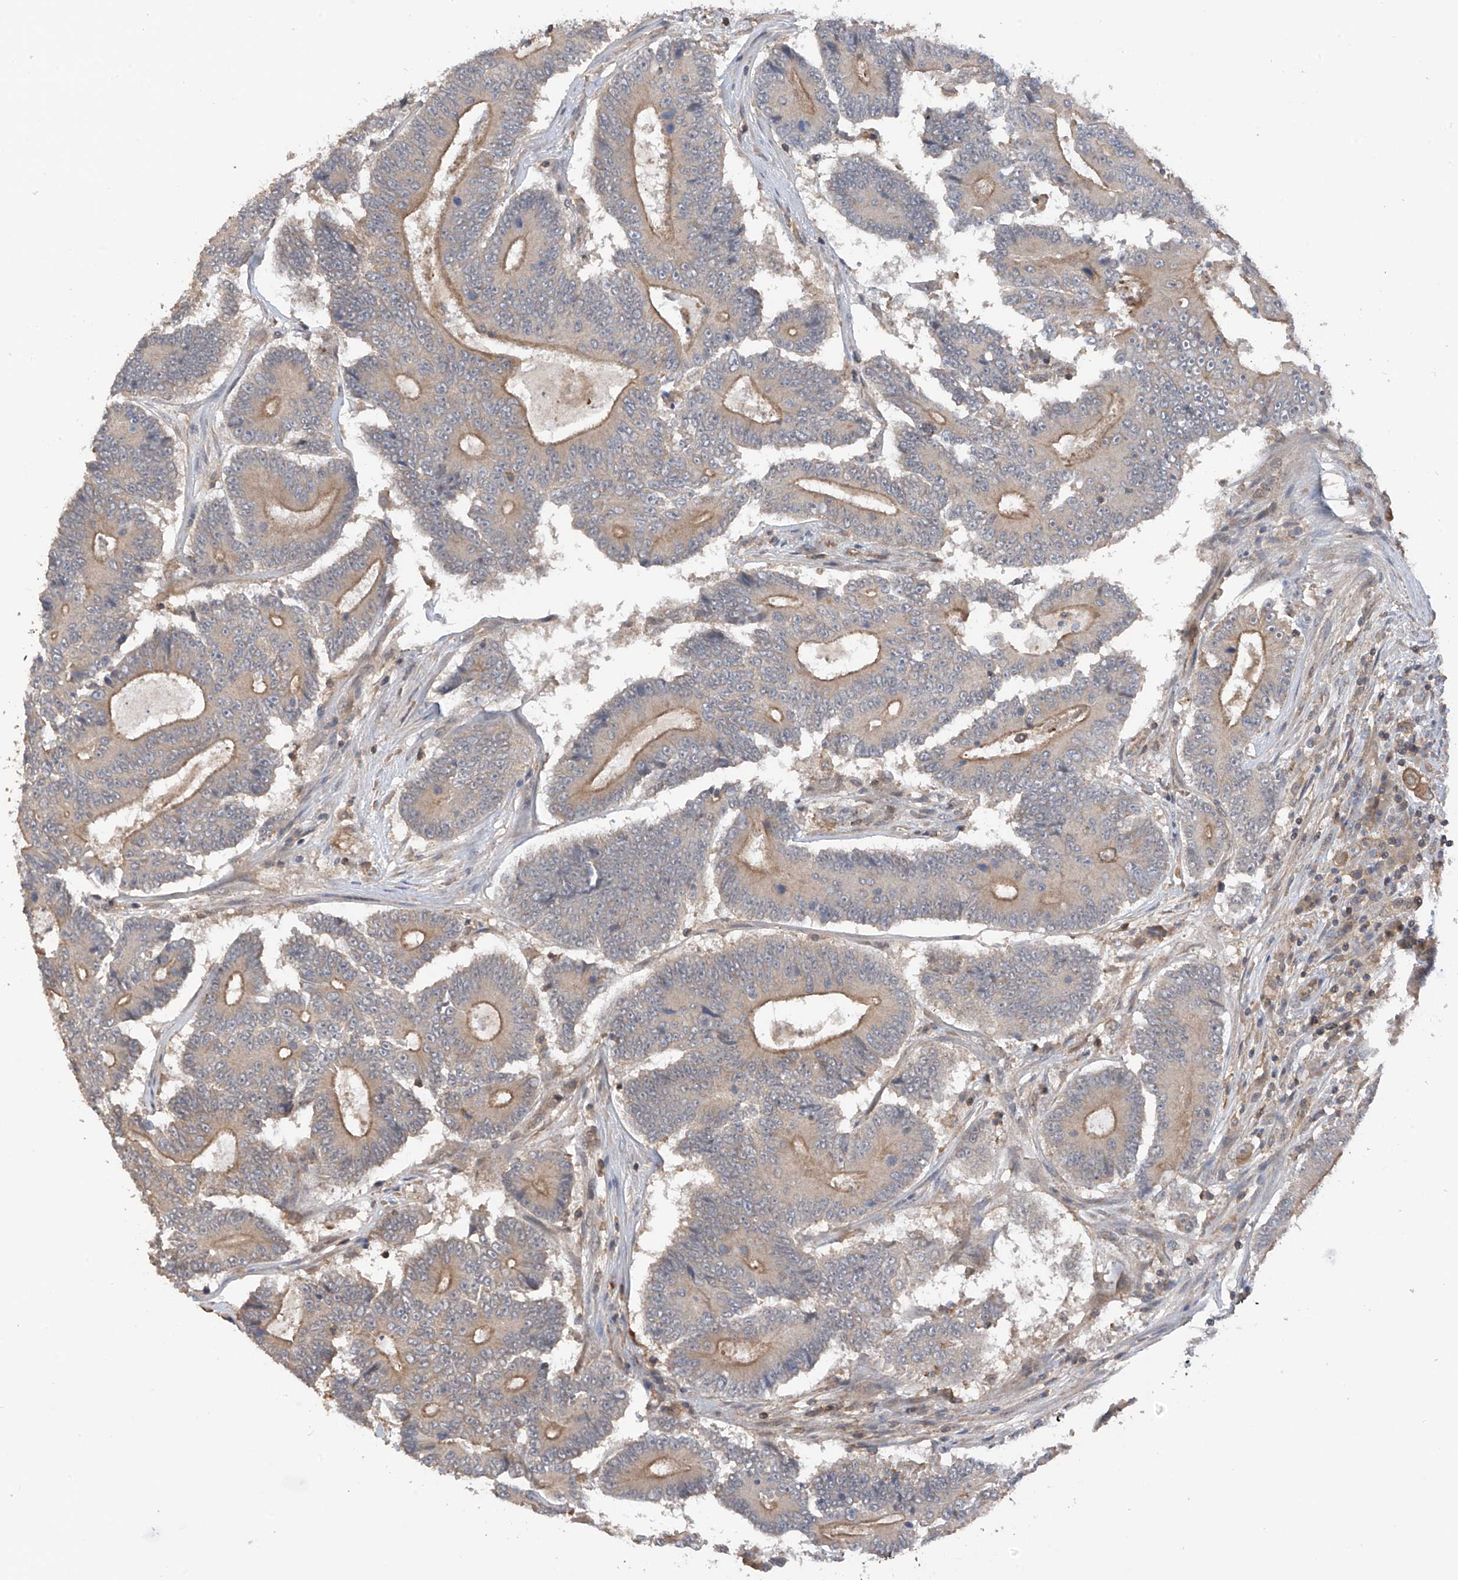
{"staining": {"intensity": "weak", "quantity": "25%-75%", "location": "cytoplasmic/membranous"}, "tissue": "colorectal cancer", "cell_type": "Tumor cells", "image_type": "cancer", "snomed": [{"axis": "morphology", "description": "Adenocarcinoma, NOS"}, {"axis": "topography", "description": "Colon"}], "caption": "The immunohistochemical stain highlights weak cytoplasmic/membranous staining in tumor cells of colorectal adenocarcinoma tissue.", "gene": "RPAIN", "patient": {"sex": "male", "age": 83}}